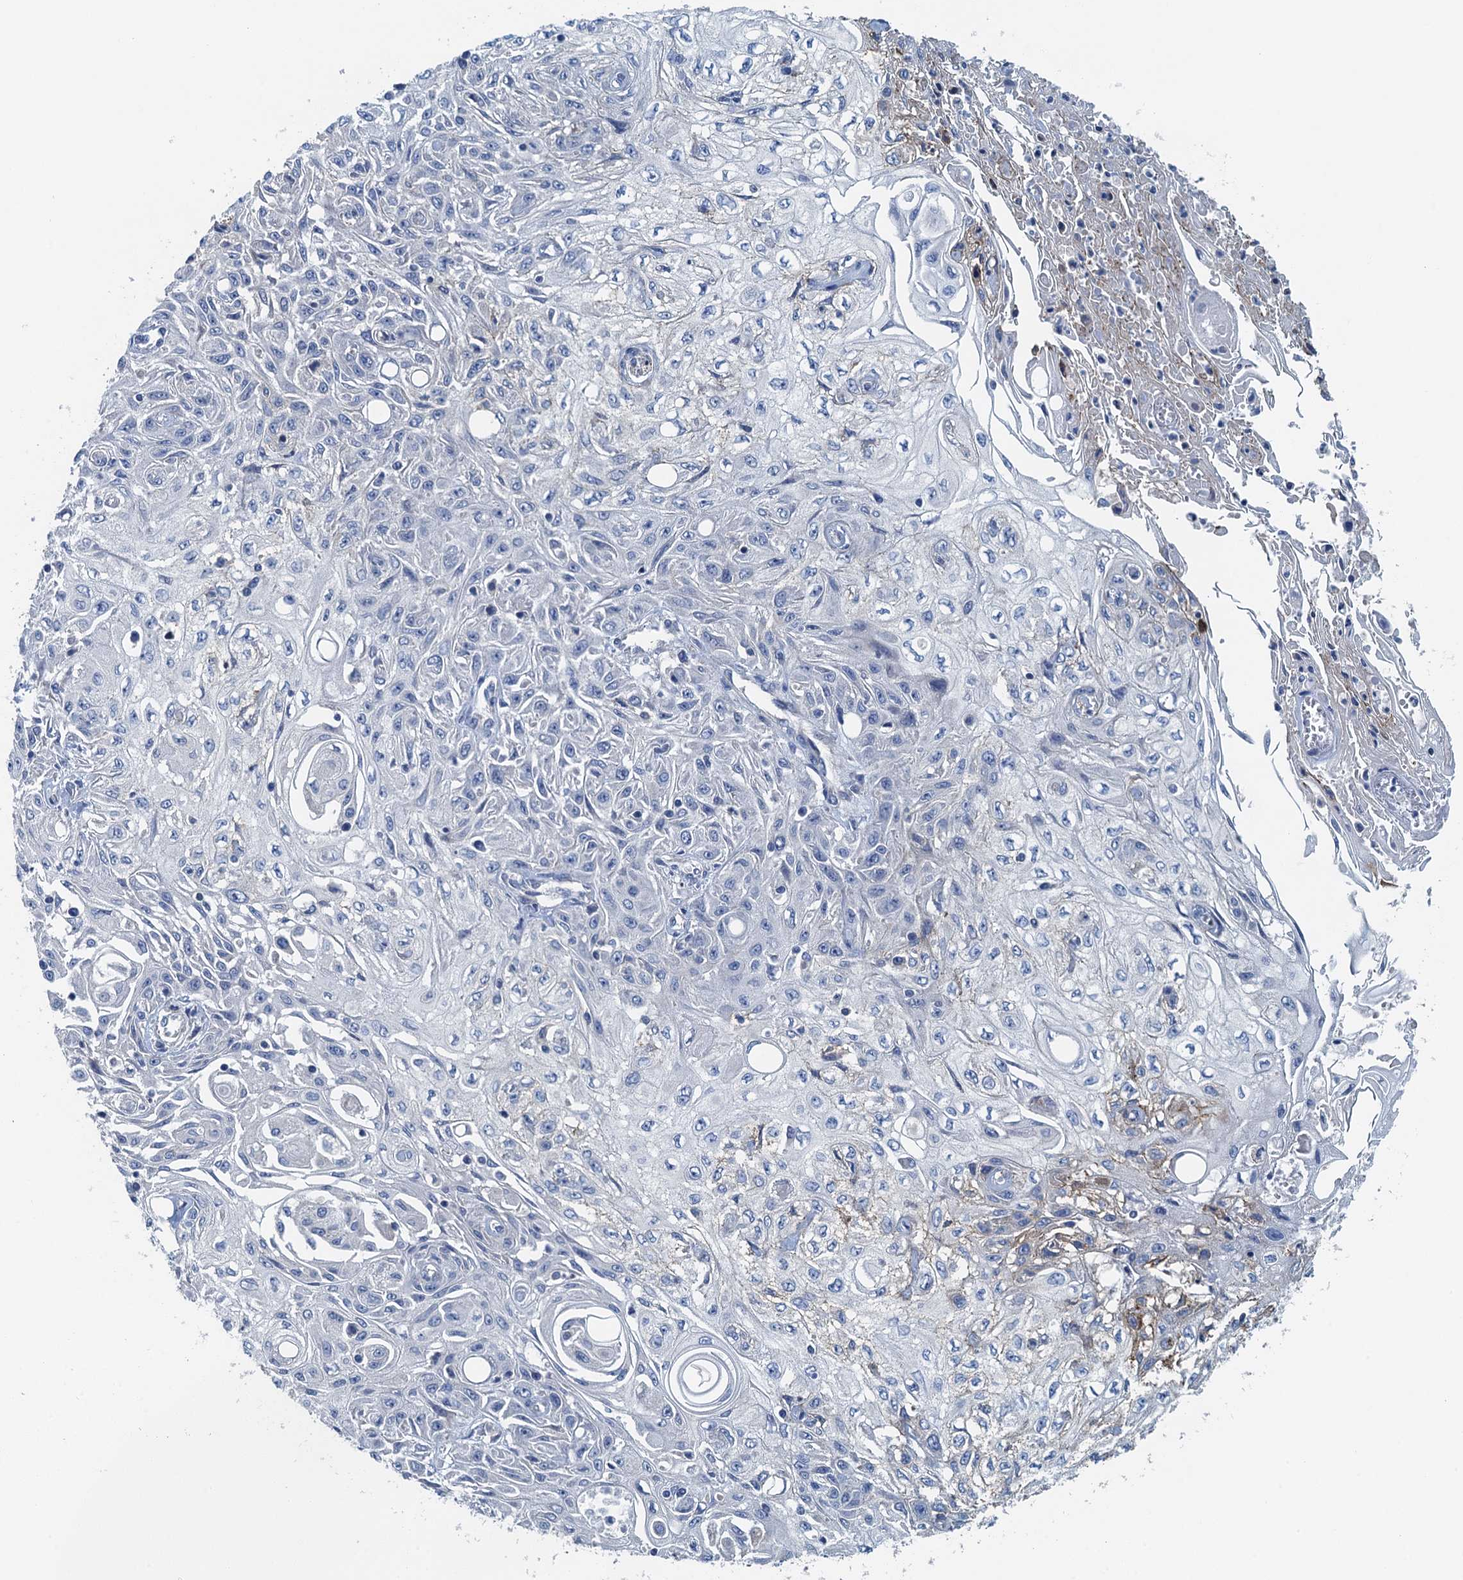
{"staining": {"intensity": "negative", "quantity": "none", "location": "none"}, "tissue": "skin cancer", "cell_type": "Tumor cells", "image_type": "cancer", "snomed": [{"axis": "morphology", "description": "Squamous cell carcinoma, NOS"}, {"axis": "morphology", "description": "Squamous cell carcinoma, metastatic, NOS"}, {"axis": "topography", "description": "Skin"}, {"axis": "topography", "description": "Lymph node"}], "caption": "The micrograph reveals no staining of tumor cells in metastatic squamous cell carcinoma (skin).", "gene": "PPP1R14D", "patient": {"sex": "male", "age": 75}}